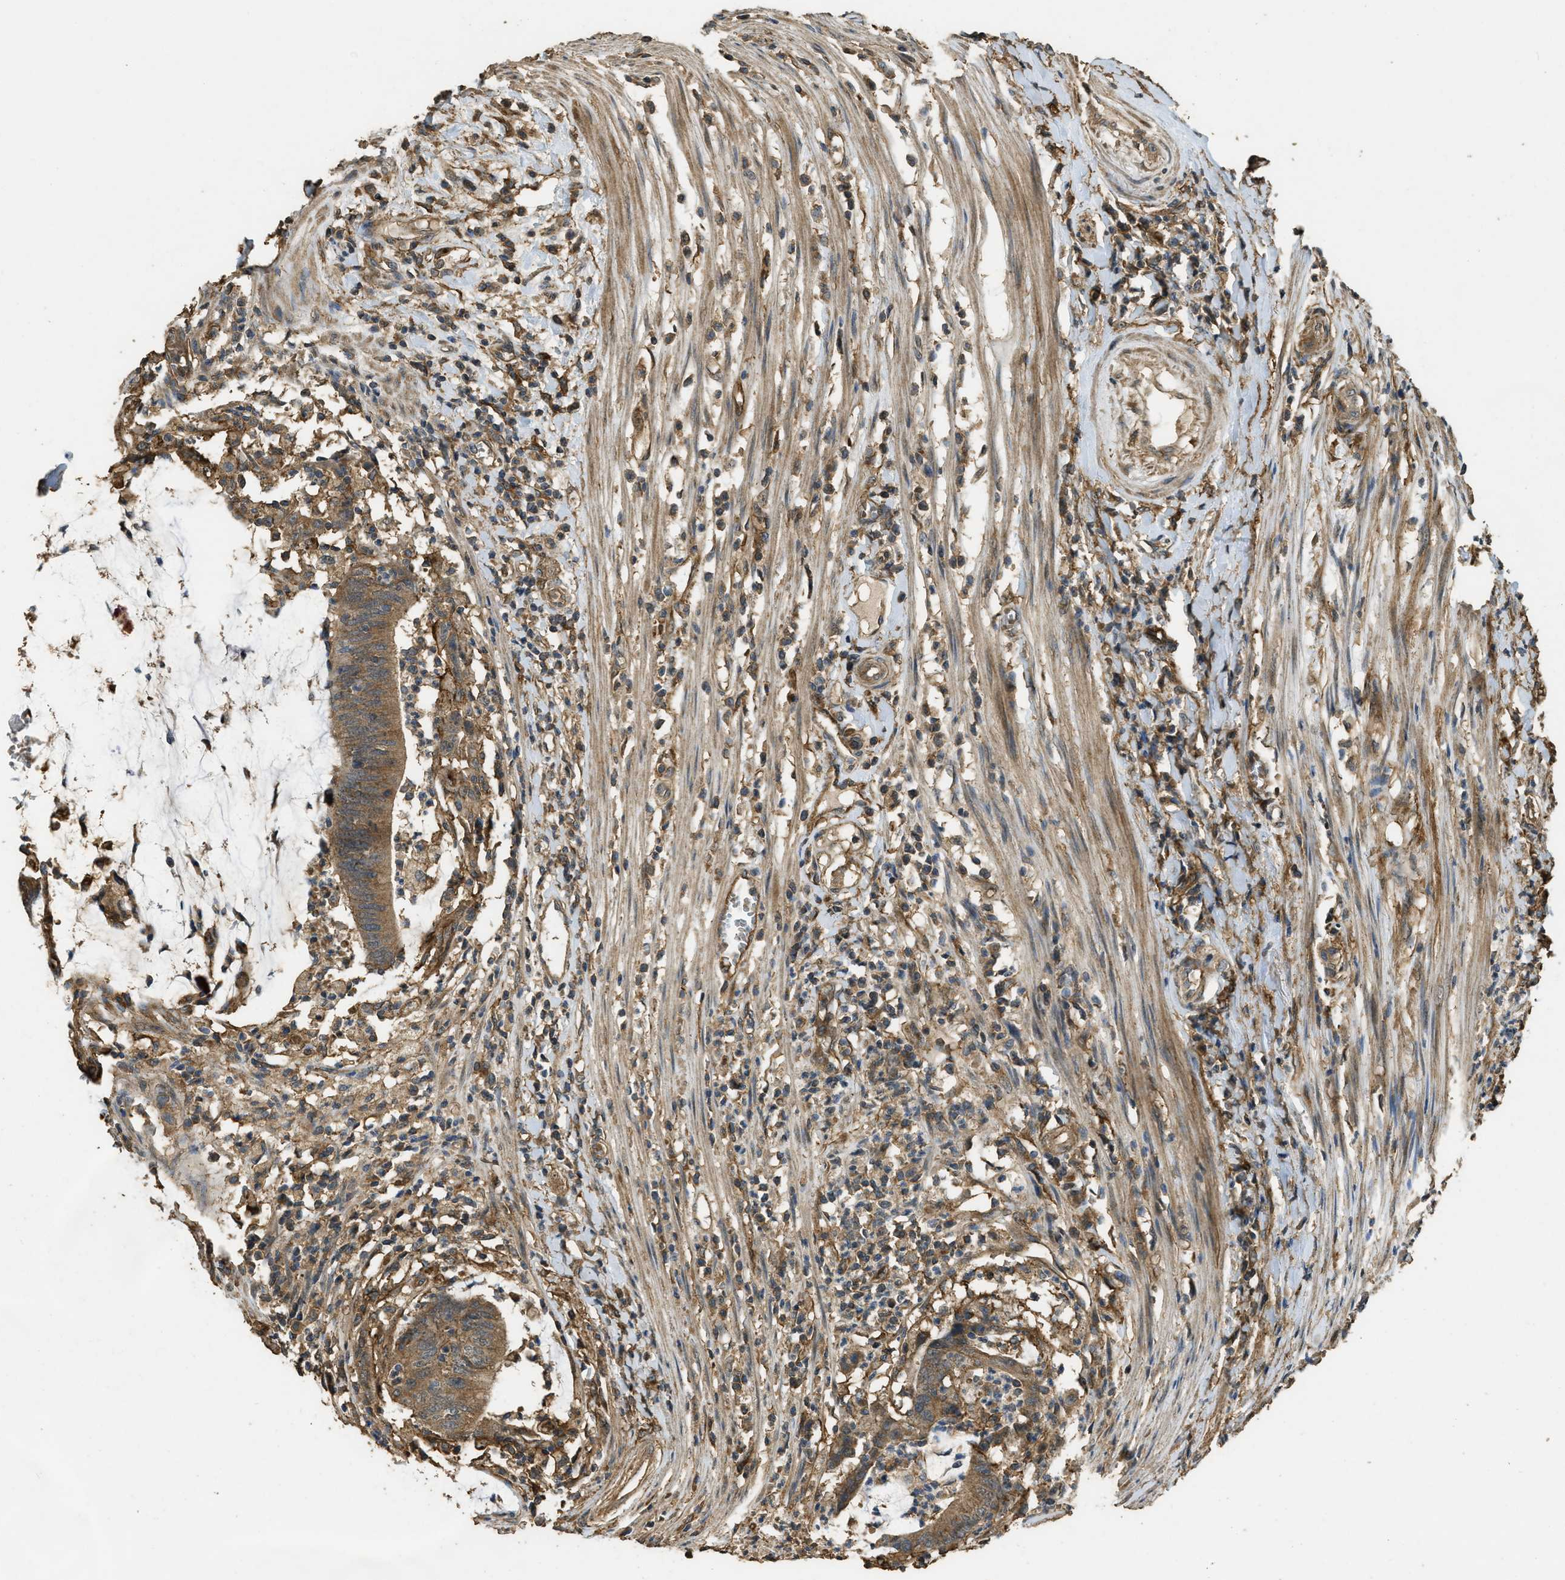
{"staining": {"intensity": "moderate", "quantity": ">75%", "location": "cytoplasmic/membranous"}, "tissue": "colorectal cancer", "cell_type": "Tumor cells", "image_type": "cancer", "snomed": [{"axis": "morphology", "description": "Adenocarcinoma, NOS"}, {"axis": "topography", "description": "Rectum"}], "caption": "Tumor cells exhibit moderate cytoplasmic/membranous expression in about >75% of cells in colorectal adenocarcinoma.", "gene": "CD276", "patient": {"sex": "female", "age": 66}}